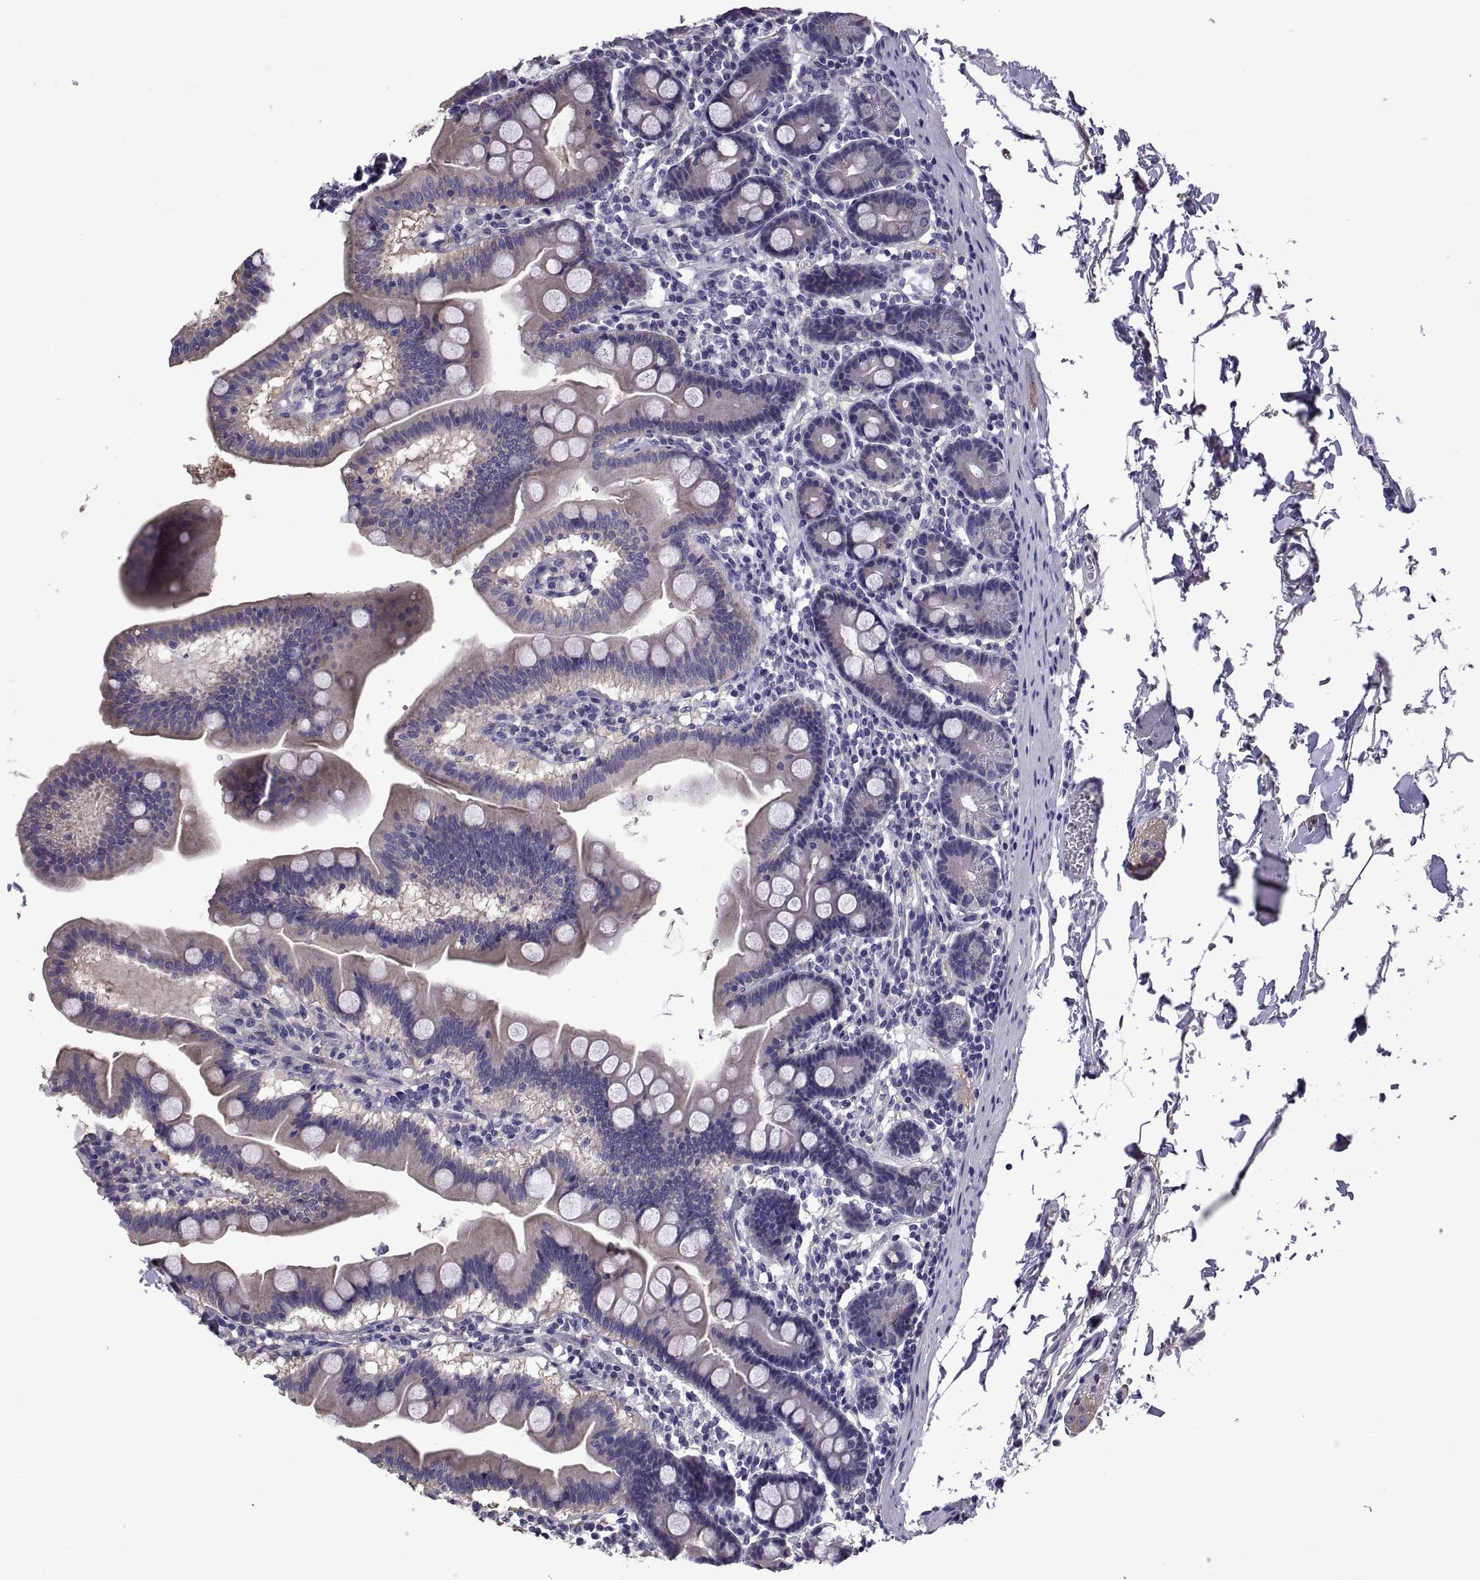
{"staining": {"intensity": "negative", "quantity": "none", "location": "none"}, "tissue": "duodenum", "cell_type": "Glandular cells", "image_type": "normal", "snomed": [{"axis": "morphology", "description": "Normal tissue, NOS"}, {"axis": "topography", "description": "Duodenum"}], "caption": "The histopathology image demonstrates no significant positivity in glandular cells of duodenum.", "gene": "TMC3", "patient": {"sex": "male", "age": 59}}